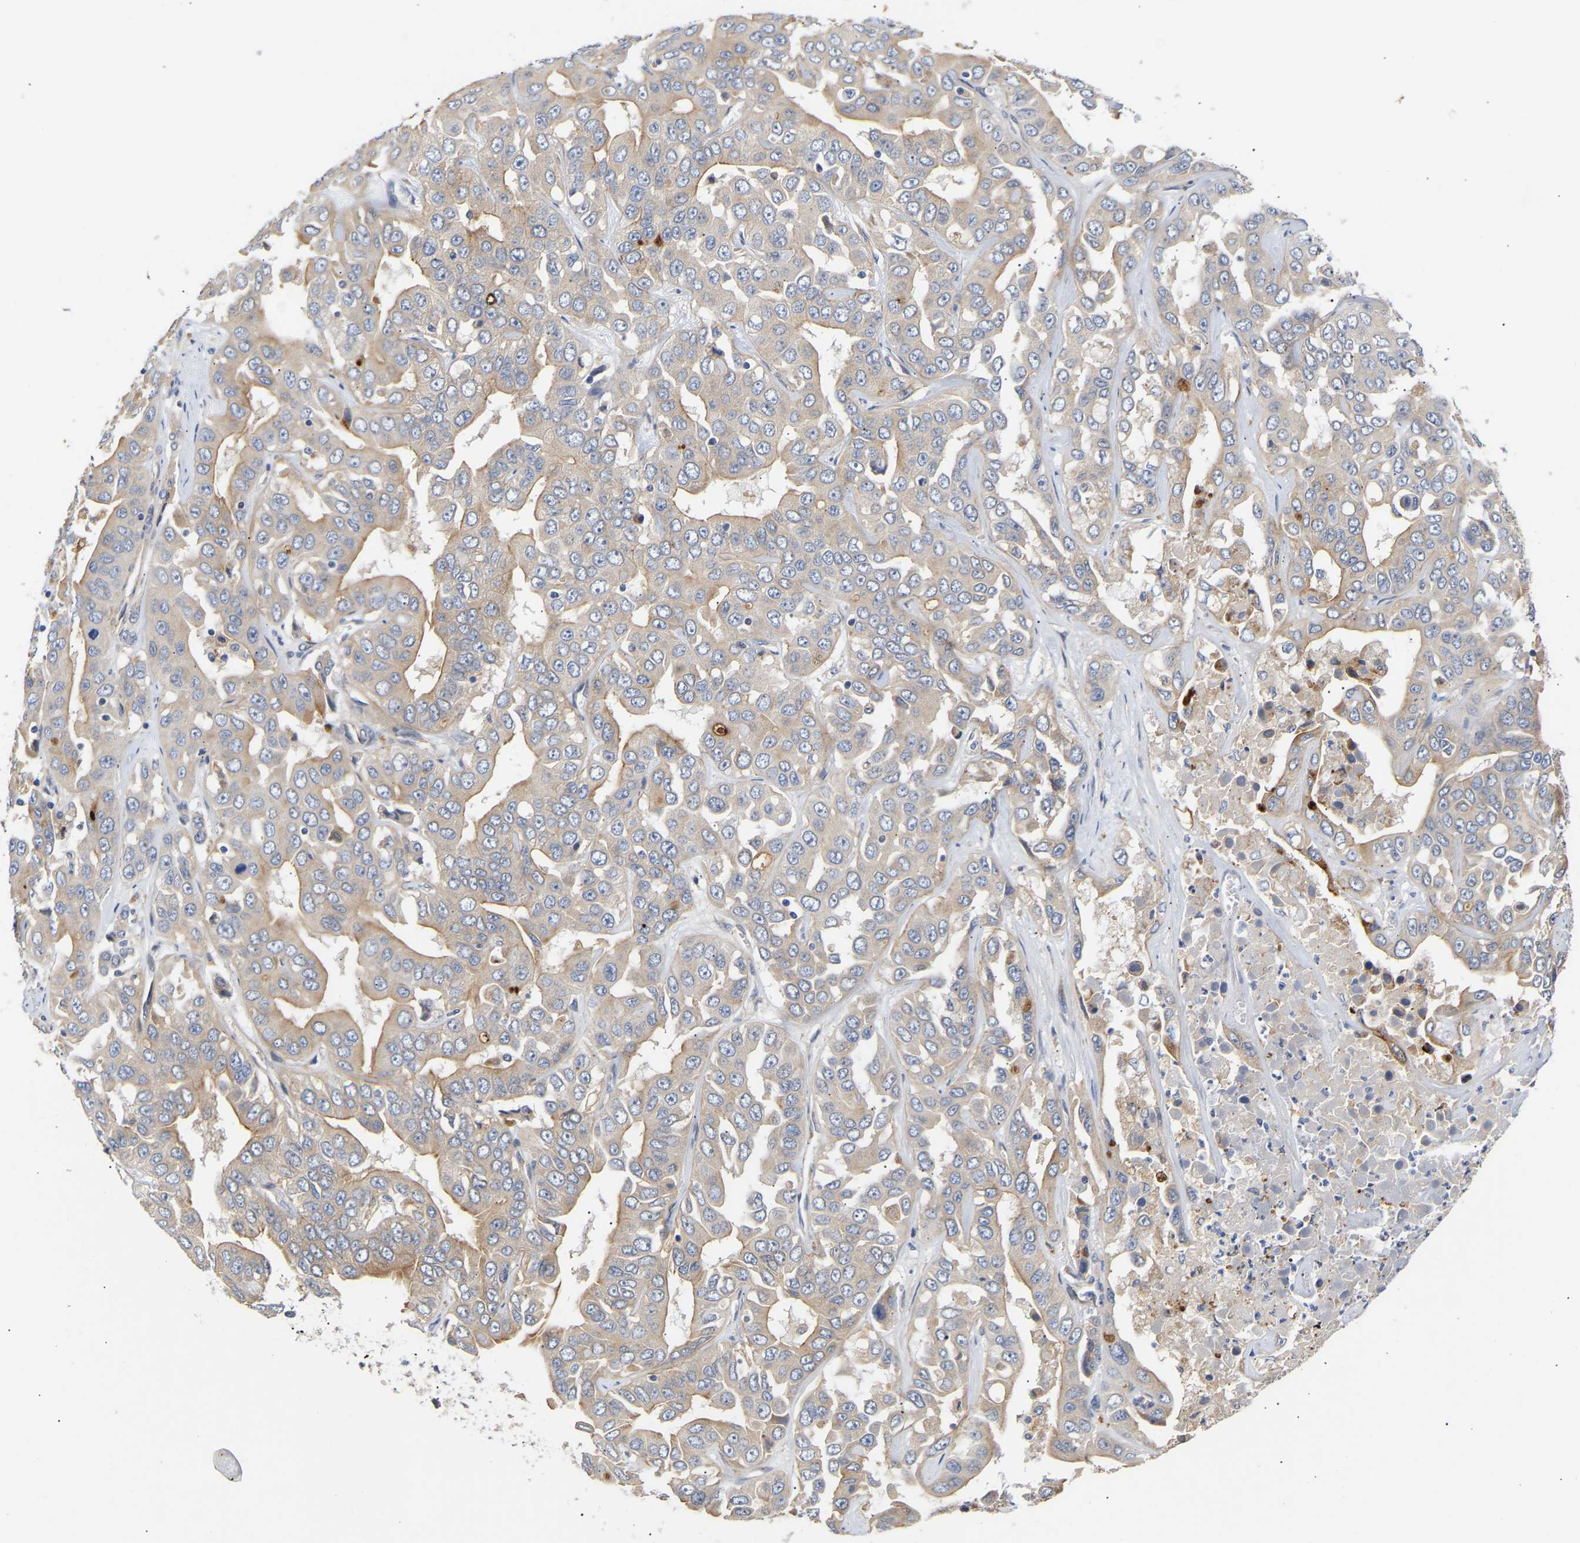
{"staining": {"intensity": "weak", "quantity": "25%-75%", "location": "cytoplasmic/membranous"}, "tissue": "liver cancer", "cell_type": "Tumor cells", "image_type": "cancer", "snomed": [{"axis": "morphology", "description": "Cholangiocarcinoma"}, {"axis": "topography", "description": "Liver"}], "caption": "A micrograph showing weak cytoplasmic/membranous positivity in about 25%-75% of tumor cells in liver cancer (cholangiocarcinoma), as visualized by brown immunohistochemical staining.", "gene": "KASH5", "patient": {"sex": "female", "age": 52}}